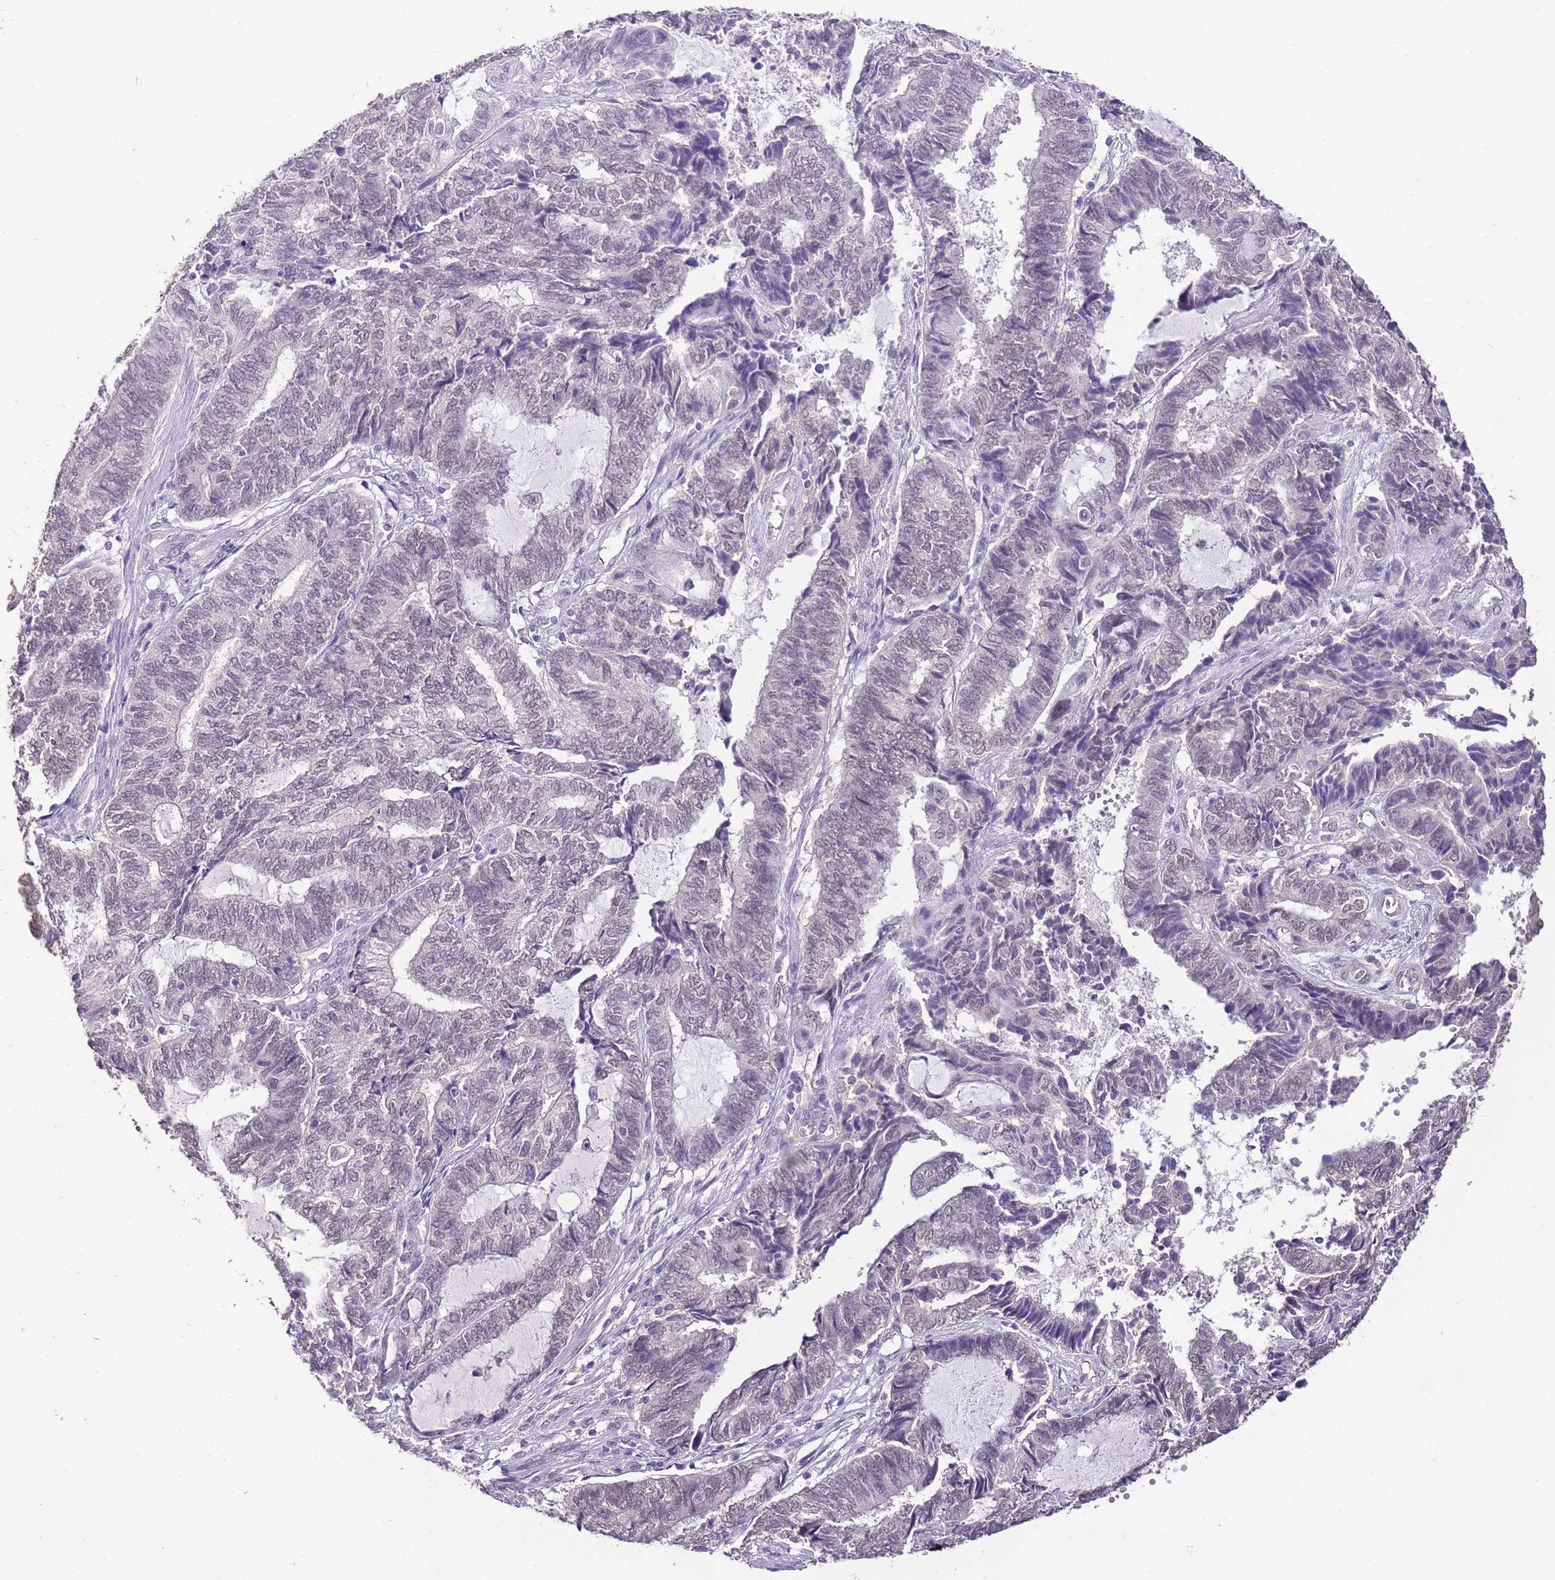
{"staining": {"intensity": "weak", "quantity": "25%-75%", "location": "nuclear"}, "tissue": "endometrial cancer", "cell_type": "Tumor cells", "image_type": "cancer", "snomed": [{"axis": "morphology", "description": "Adenocarcinoma, NOS"}, {"axis": "topography", "description": "Uterus"}, {"axis": "topography", "description": "Endometrium"}], "caption": "Weak nuclear staining for a protein is seen in about 25%-75% of tumor cells of endometrial cancer using IHC.", "gene": "IZUMO4", "patient": {"sex": "female", "age": 70}}